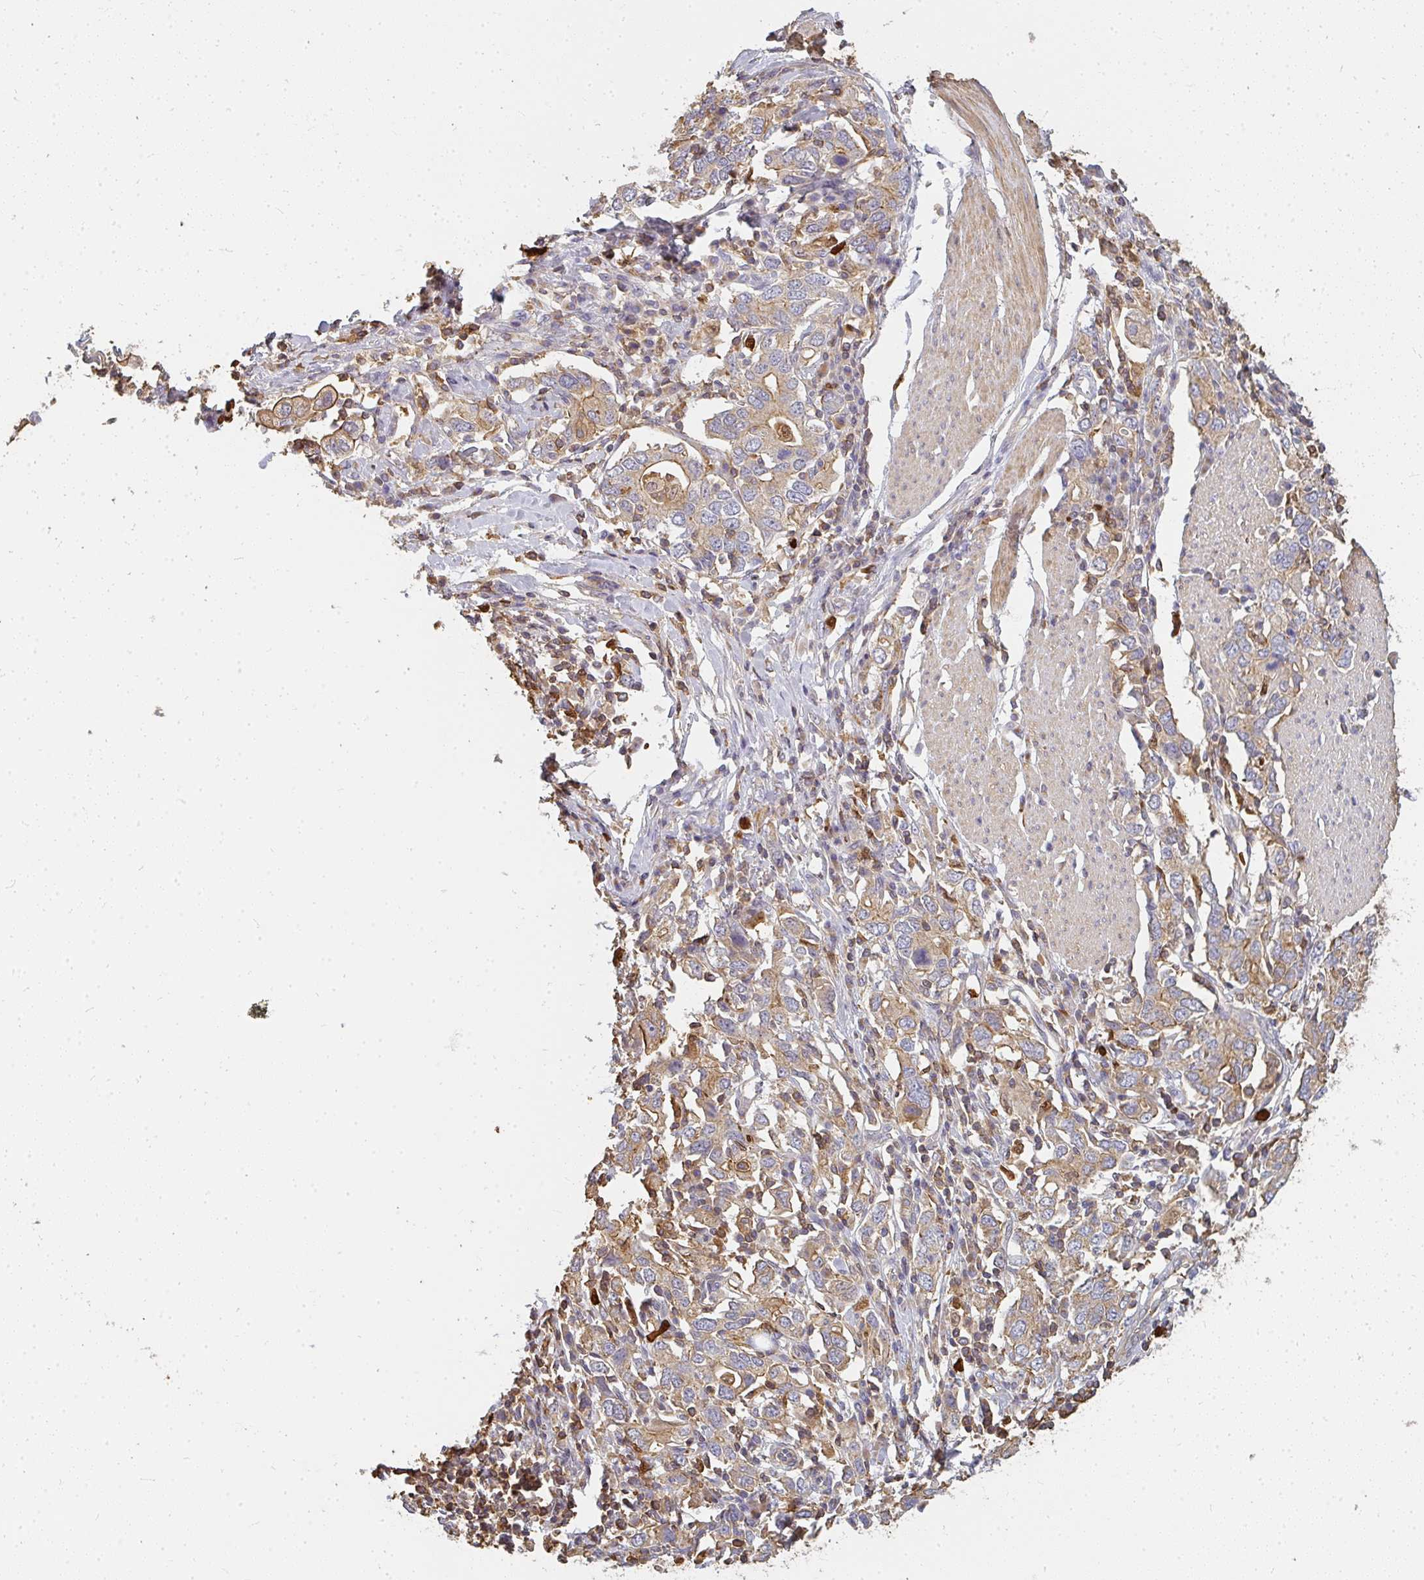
{"staining": {"intensity": "moderate", "quantity": ">75%", "location": "cytoplasmic/membranous"}, "tissue": "stomach cancer", "cell_type": "Tumor cells", "image_type": "cancer", "snomed": [{"axis": "morphology", "description": "Adenocarcinoma, NOS"}, {"axis": "topography", "description": "Stomach, upper"}, {"axis": "topography", "description": "Stomach"}], "caption": "High-magnification brightfield microscopy of stomach adenocarcinoma stained with DAB (3,3'-diaminobenzidine) (brown) and counterstained with hematoxylin (blue). tumor cells exhibit moderate cytoplasmic/membranous staining is appreciated in about>75% of cells. (DAB = brown stain, brightfield microscopy at high magnification).", "gene": "CNTRL", "patient": {"sex": "male", "age": 62}}